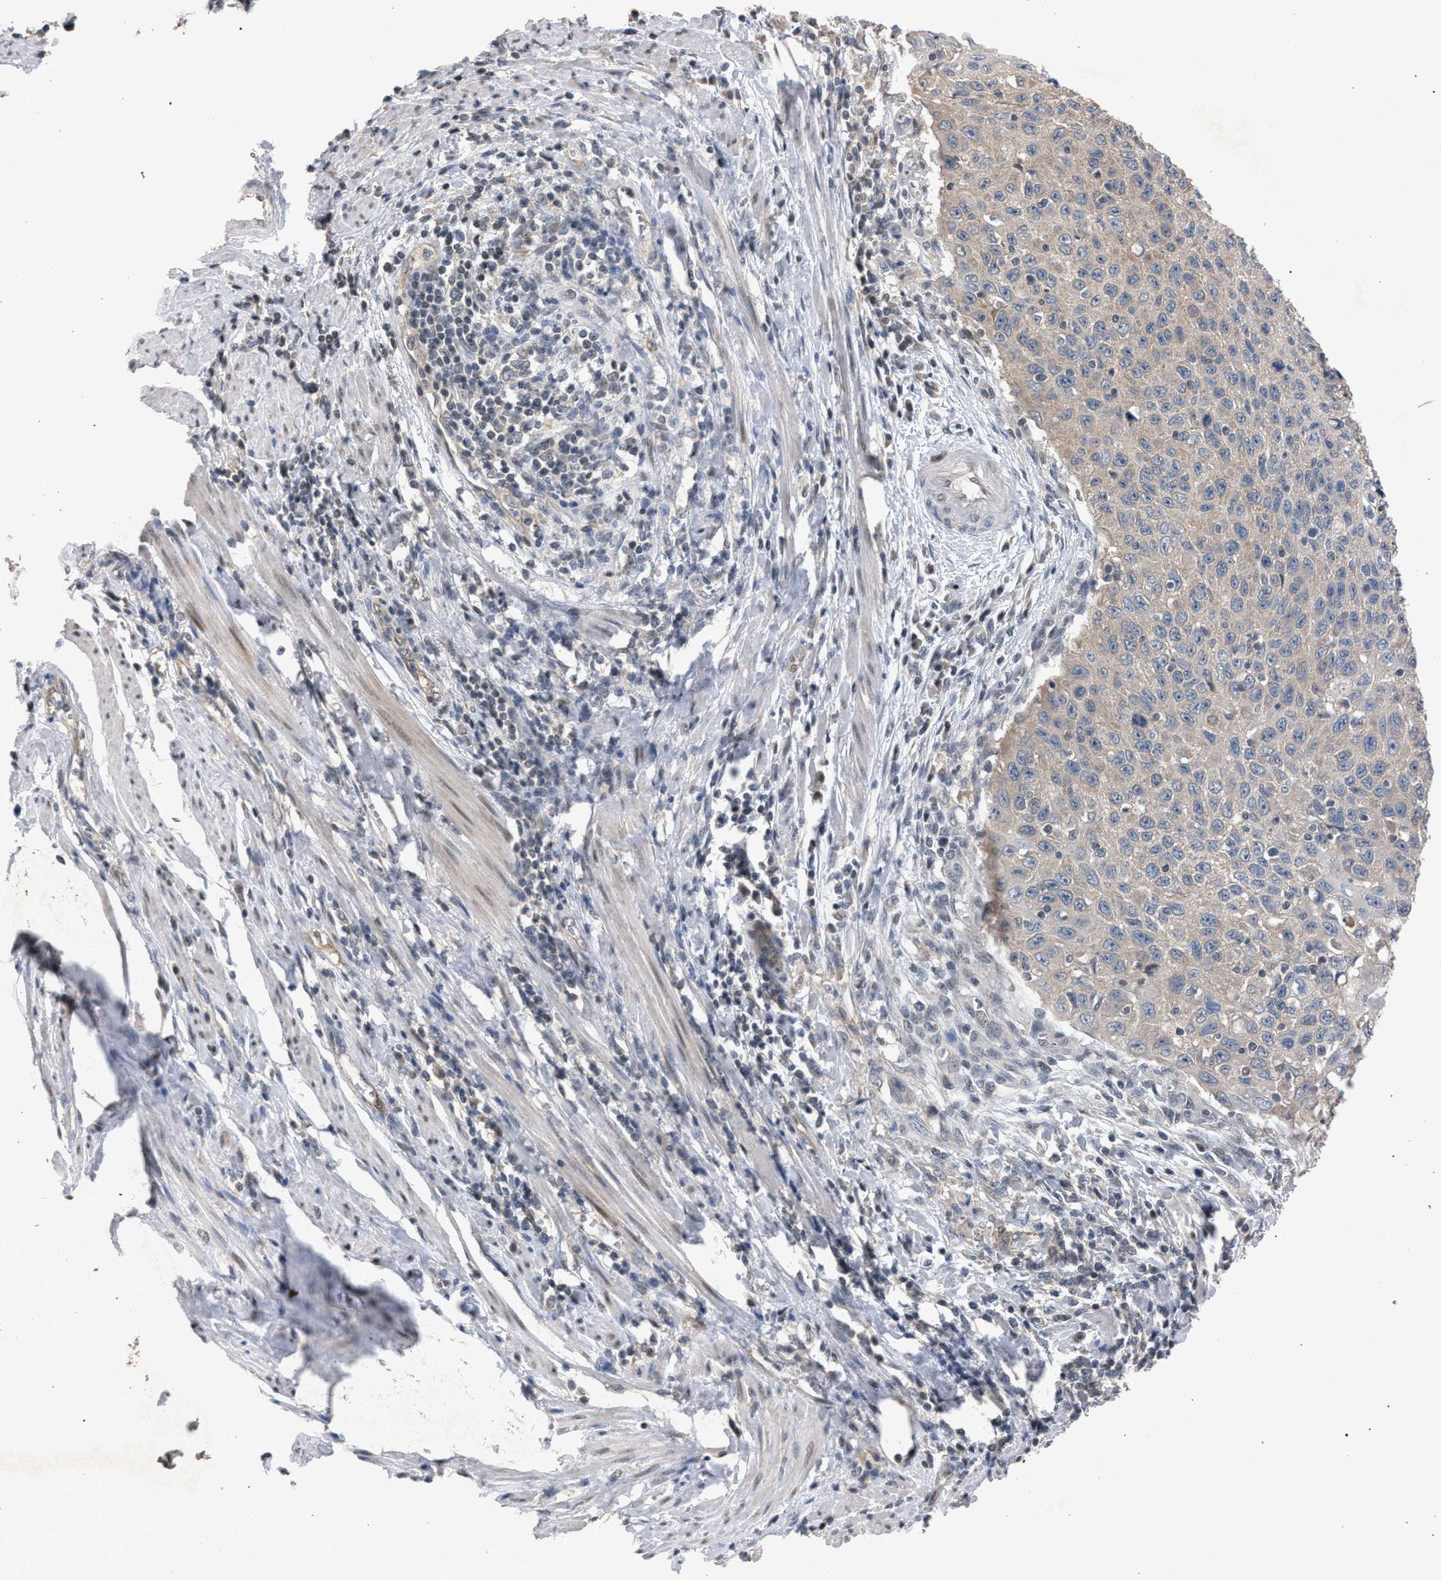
{"staining": {"intensity": "weak", "quantity": "<25%", "location": "cytoplasmic/membranous"}, "tissue": "cervical cancer", "cell_type": "Tumor cells", "image_type": "cancer", "snomed": [{"axis": "morphology", "description": "Squamous cell carcinoma, NOS"}, {"axis": "topography", "description": "Cervix"}], "caption": "There is no significant expression in tumor cells of cervical cancer.", "gene": "TECPR1", "patient": {"sex": "female", "age": 53}}